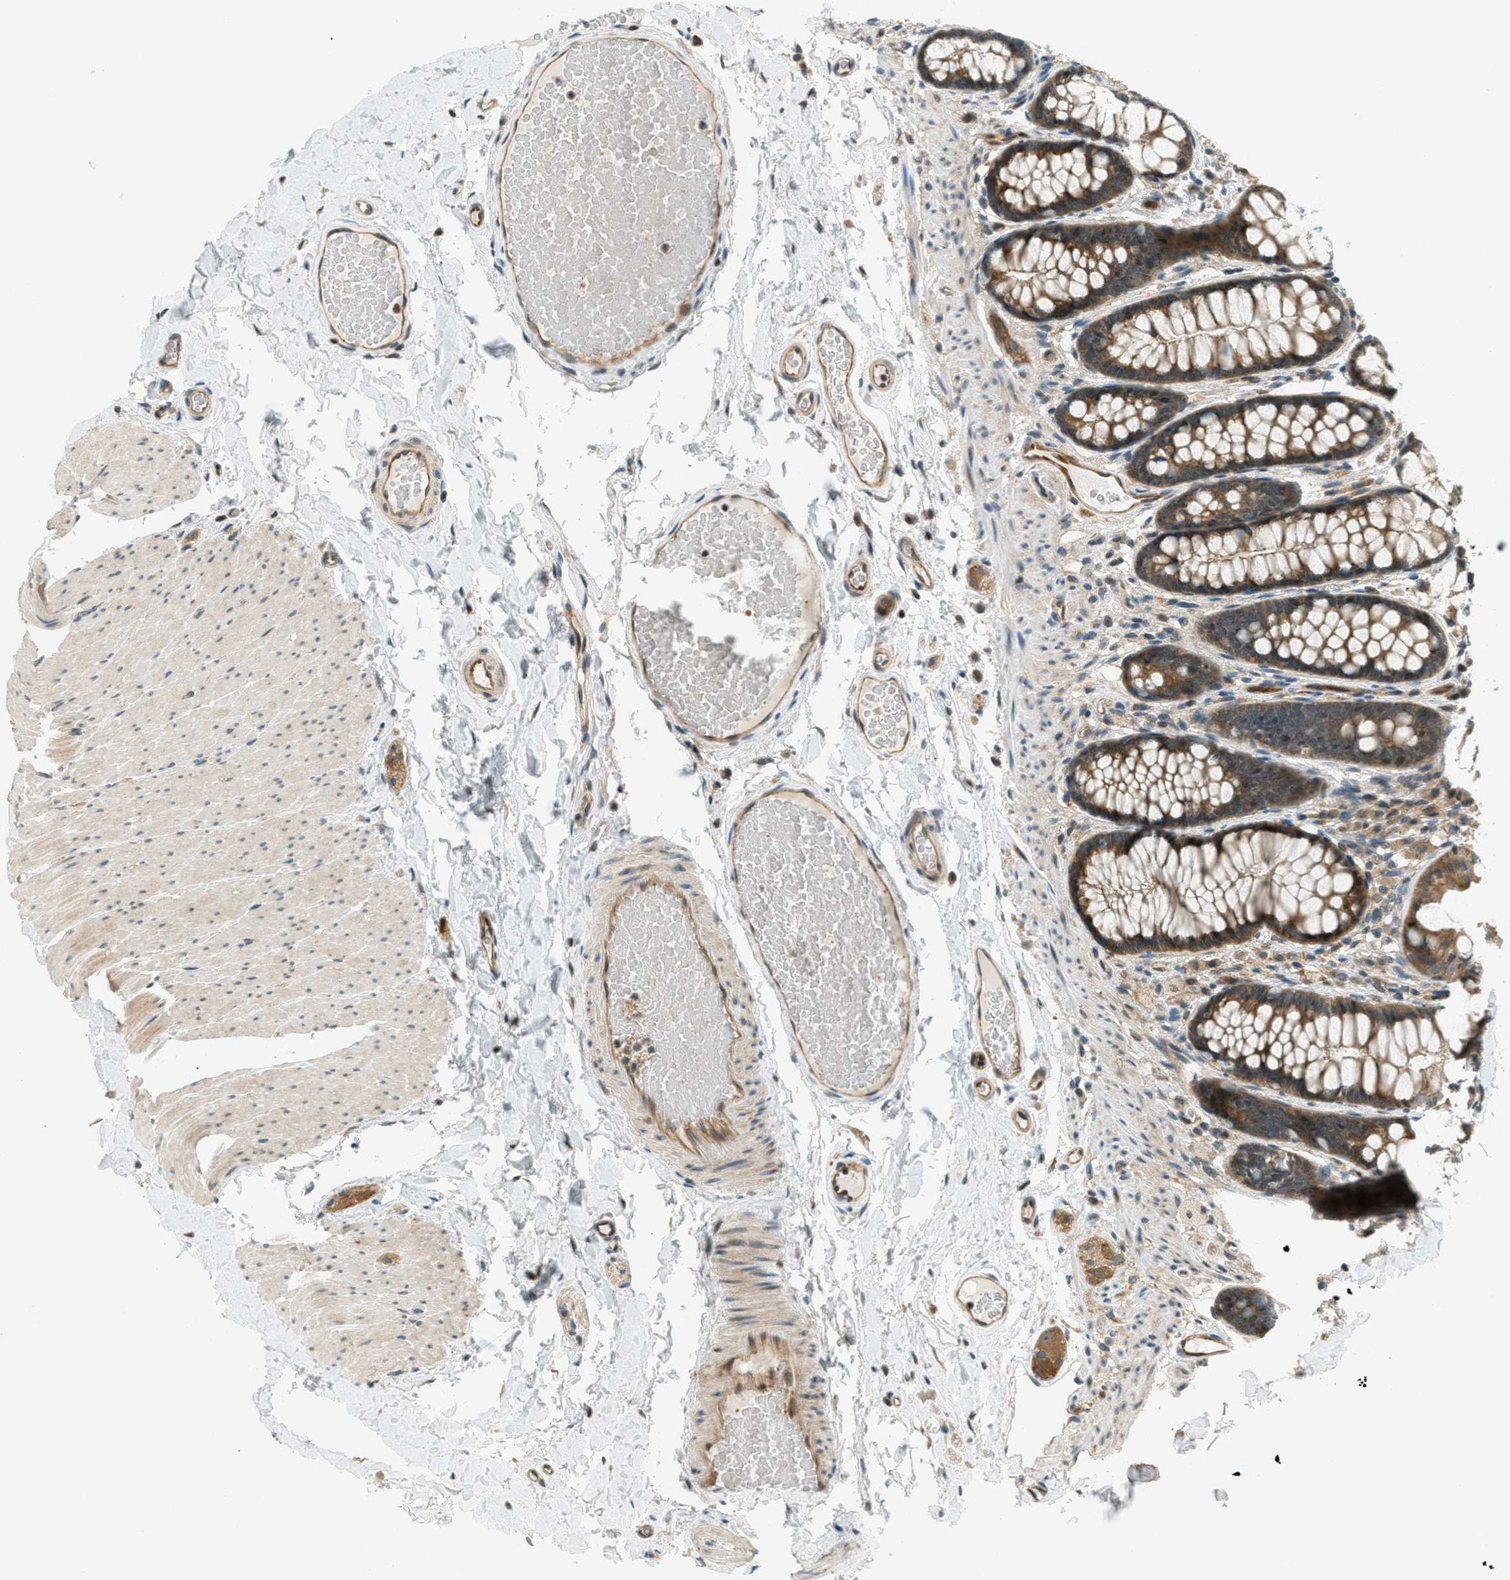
{"staining": {"intensity": "moderate", "quantity": ">75%", "location": "cytoplasmic/membranous"}, "tissue": "colon", "cell_type": "Endothelial cells", "image_type": "normal", "snomed": [{"axis": "morphology", "description": "Normal tissue, NOS"}, {"axis": "topography", "description": "Colon"}], "caption": "Normal colon demonstrates moderate cytoplasmic/membranous expression in about >75% of endothelial cells, visualized by immunohistochemistry.", "gene": "PTPN23", "patient": {"sex": "female", "age": 56}}